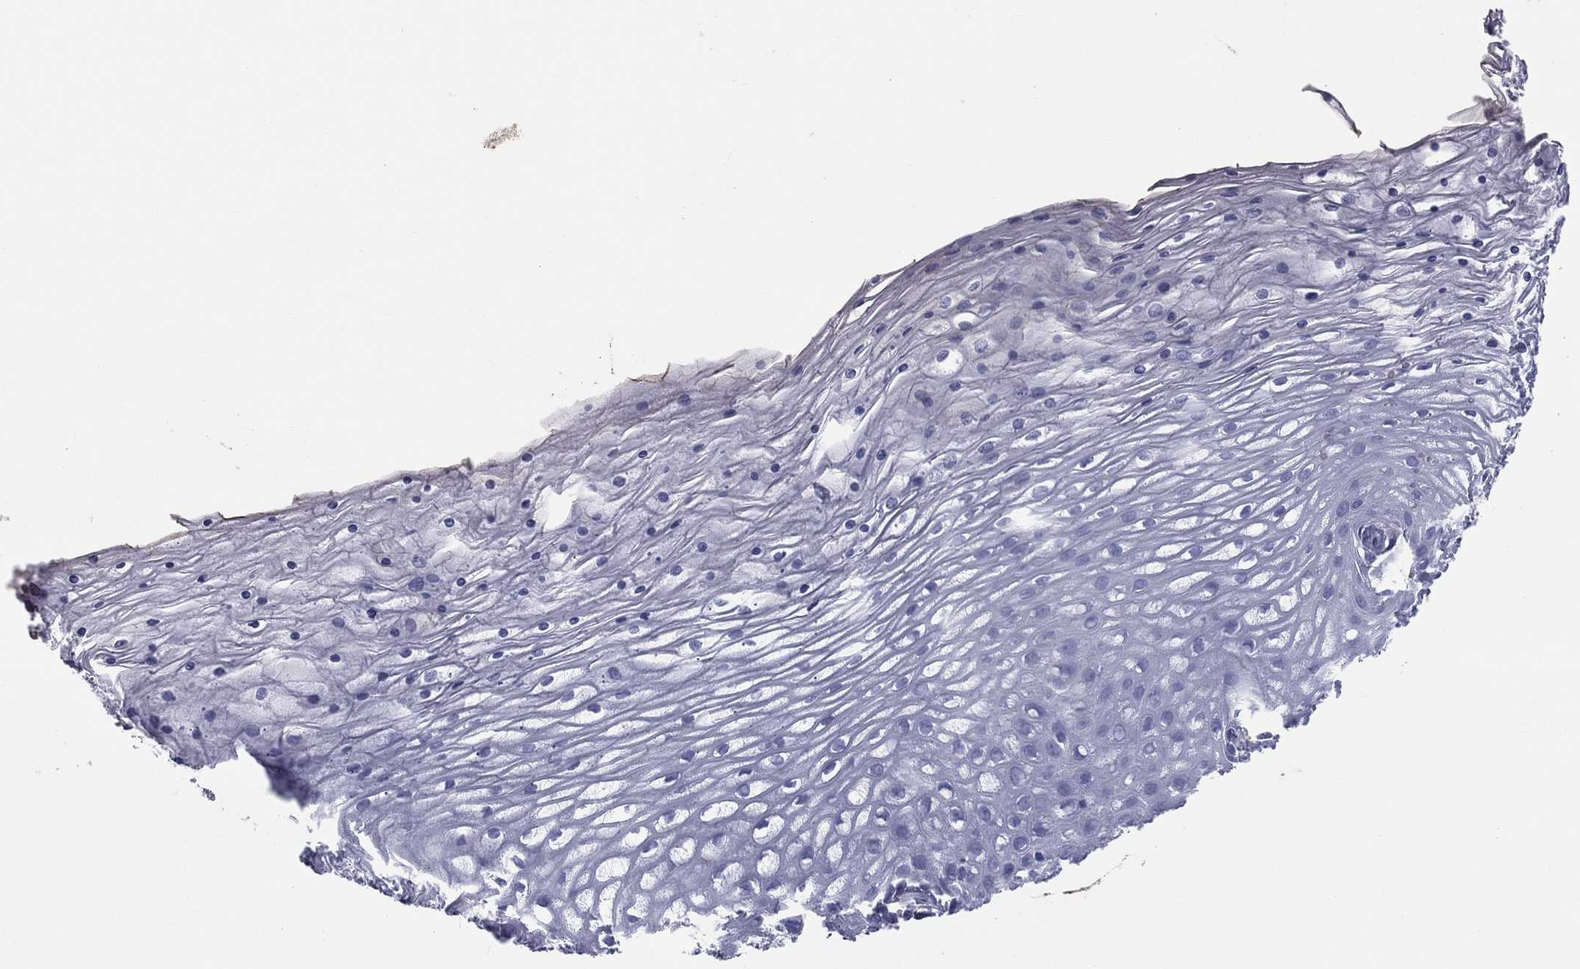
{"staining": {"intensity": "negative", "quantity": "none", "location": "none"}, "tissue": "cervix", "cell_type": "Glandular cells", "image_type": "normal", "snomed": [{"axis": "morphology", "description": "Normal tissue, NOS"}, {"axis": "topography", "description": "Cervix"}], "caption": "A micrograph of human cervix is negative for staining in glandular cells. (Brightfield microscopy of DAB (3,3'-diaminobenzidine) immunohistochemistry at high magnification).", "gene": "ESX1", "patient": {"sex": "female", "age": 35}}